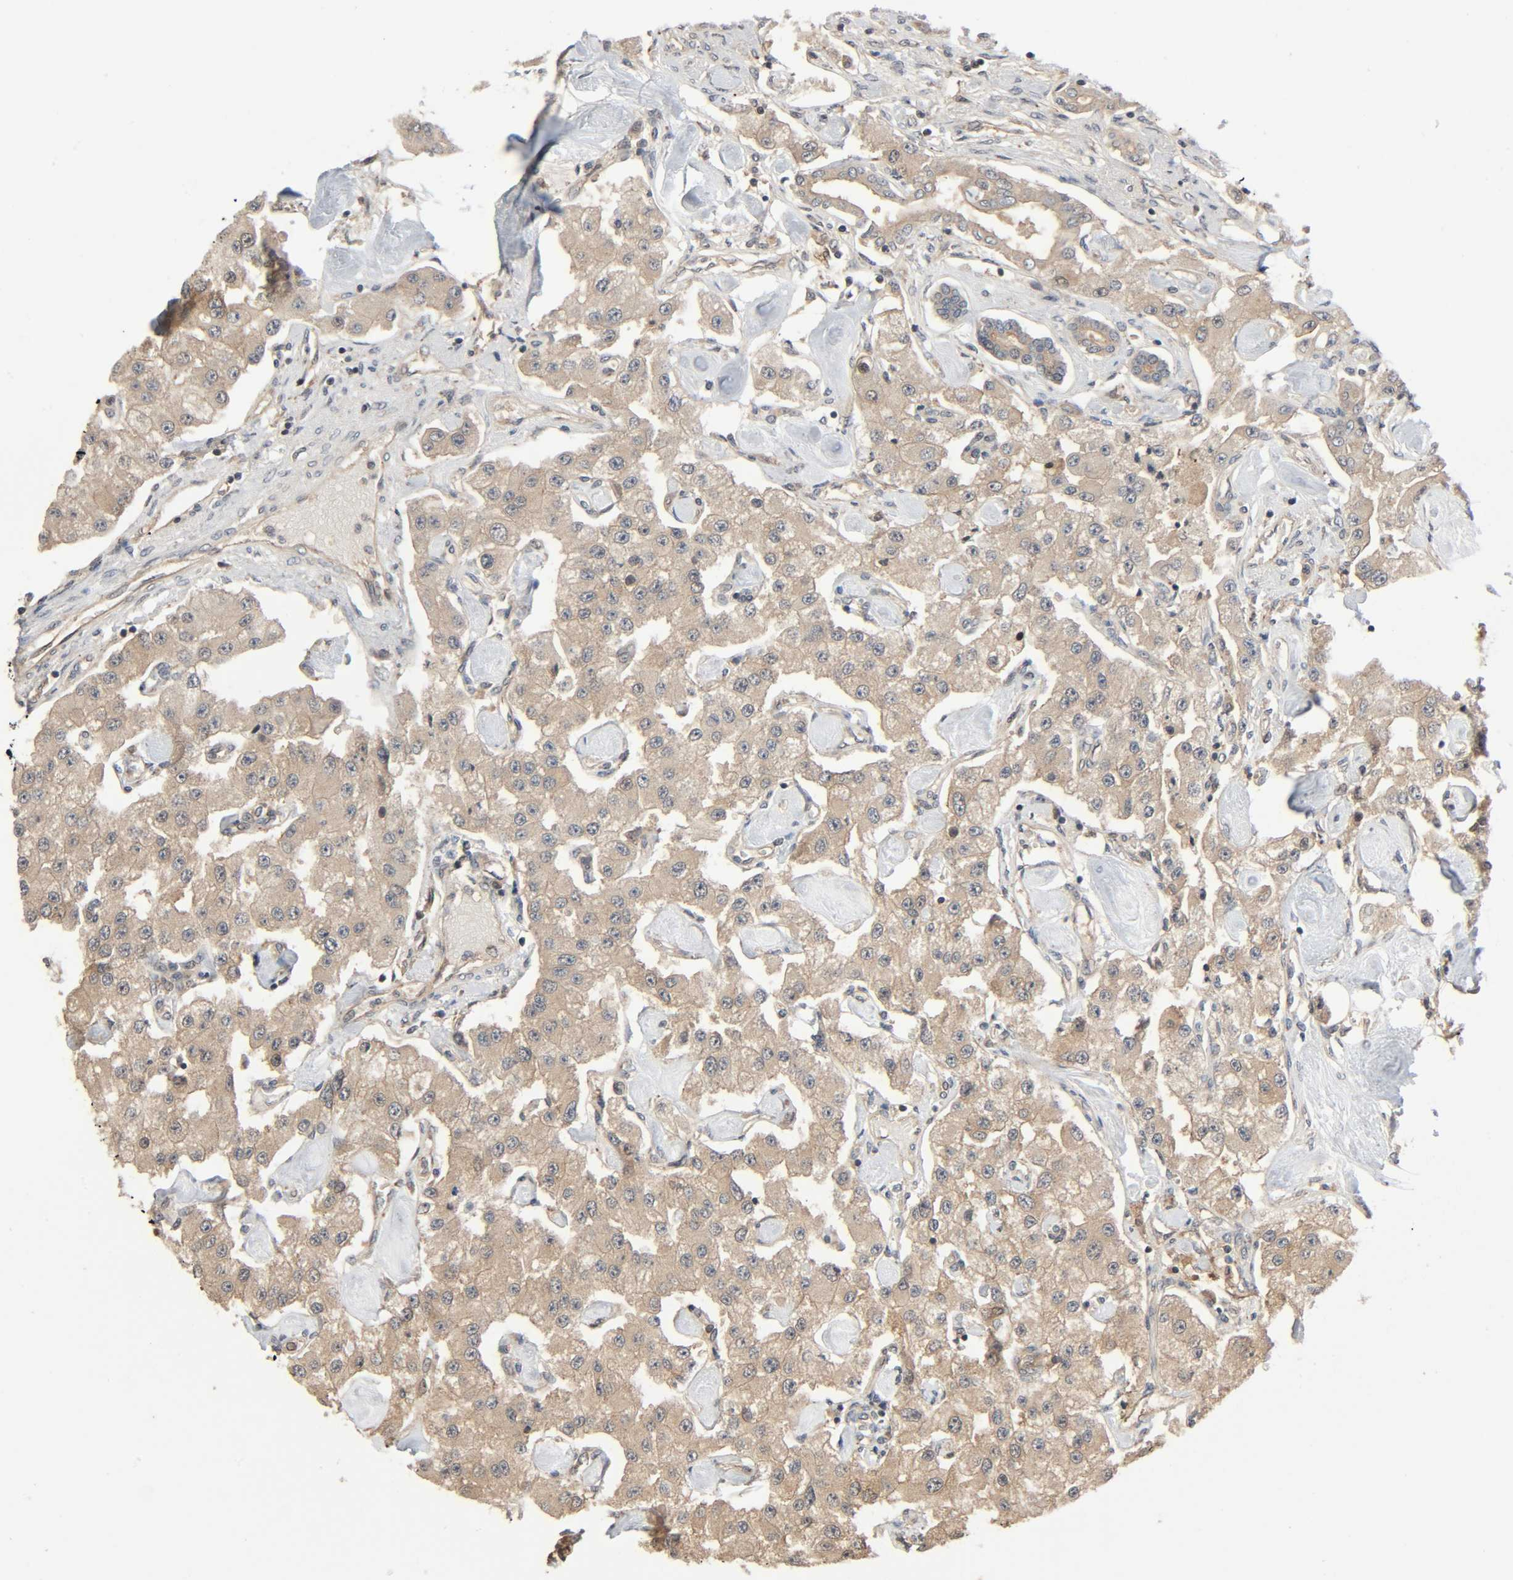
{"staining": {"intensity": "moderate", "quantity": ">75%", "location": "cytoplasmic/membranous"}, "tissue": "carcinoid", "cell_type": "Tumor cells", "image_type": "cancer", "snomed": [{"axis": "morphology", "description": "Carcinoid, malignant, NOS"}, {"axis": "topography", "description": "Pancreas"}], "caption": "Tumor cells show medium levels of moderate cytoplasmic/membranous staining in about >75% of cells in carcinoid (malignant). The staining was performed using DAB to visualize the protein expression in brown, while the nuclei were stained in blue with hematoxylin (Magnification: 20x).", "gene": "PPP2R1B", "patient": {"sex": "male", "age": 41}}